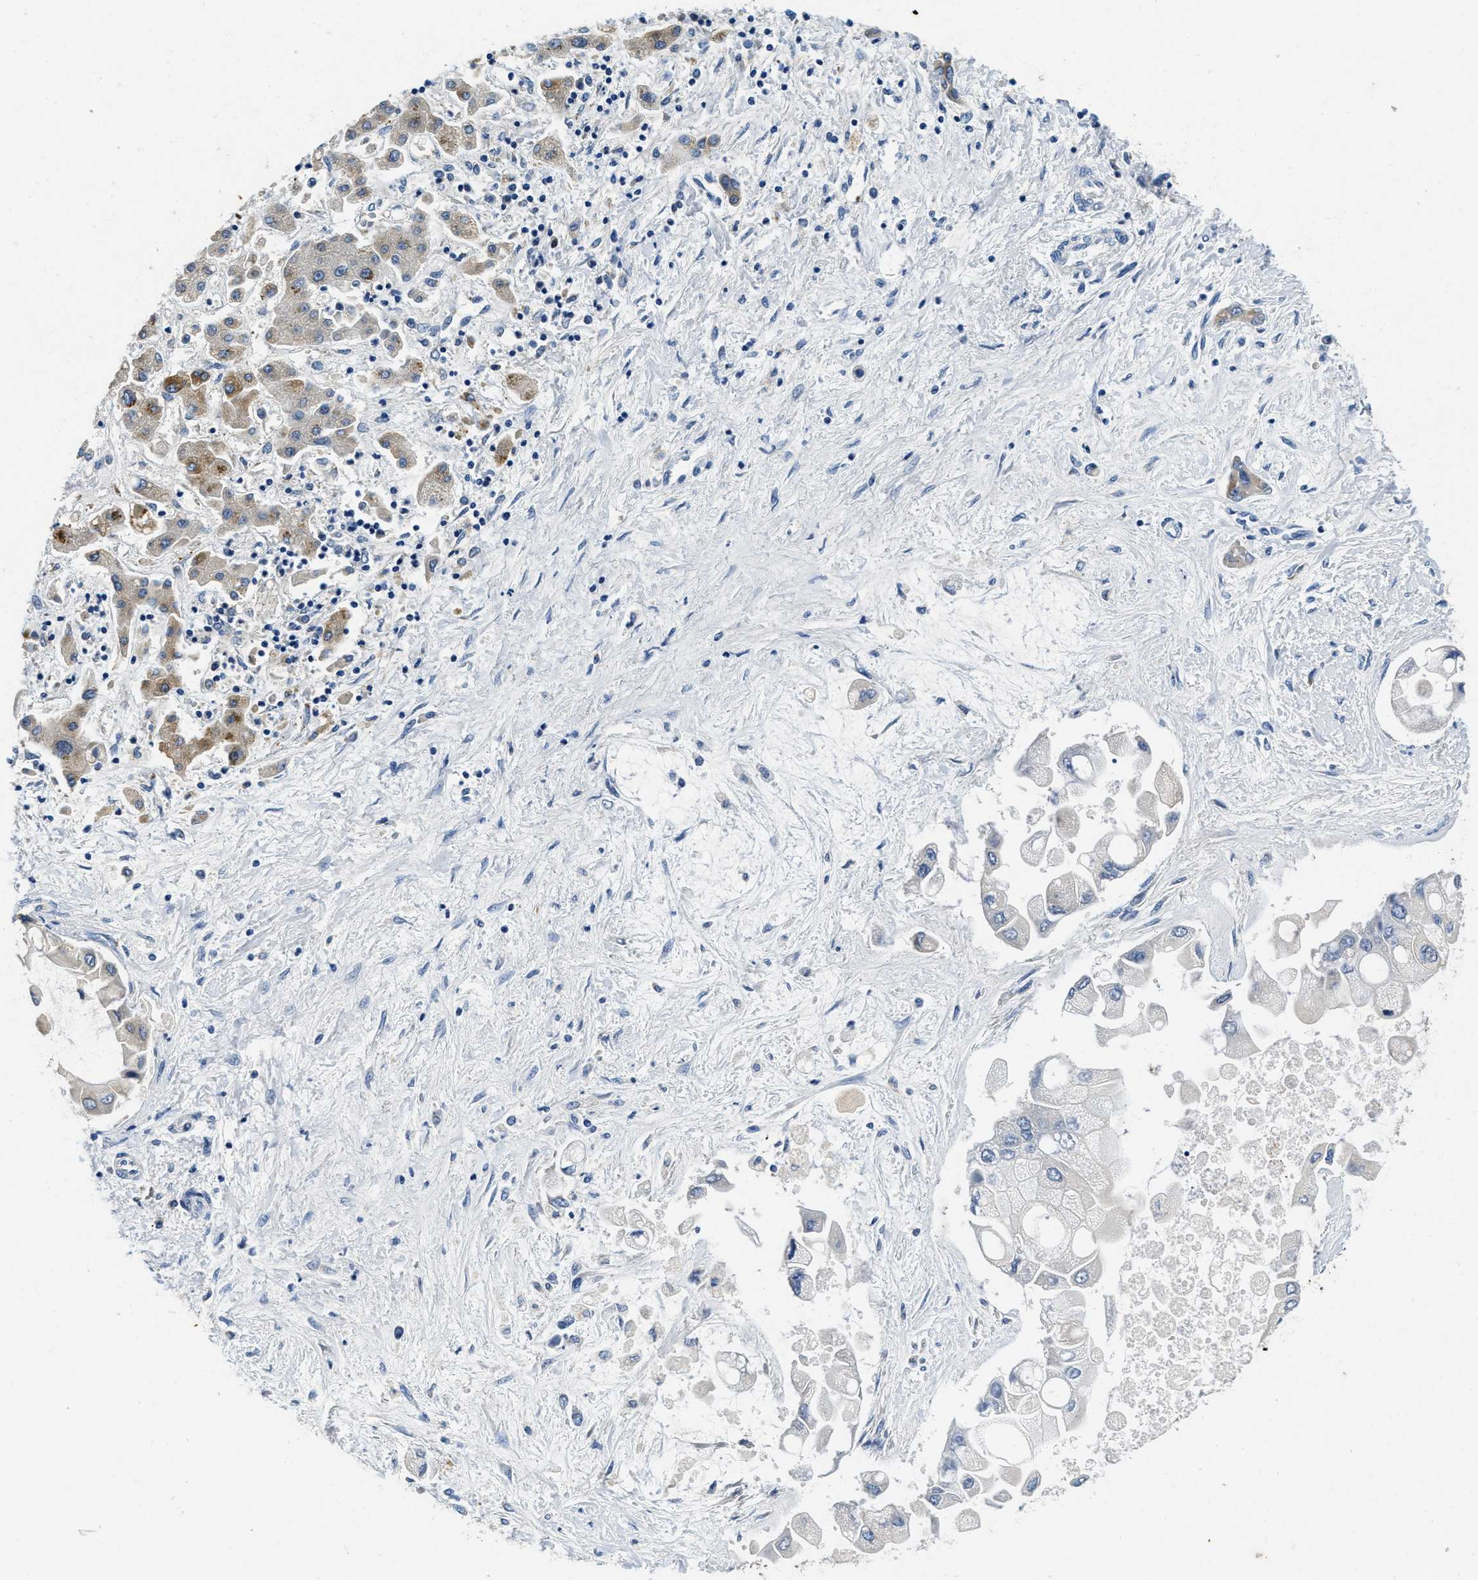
{"staining": {"intensity": "weak", "quantity": "<25%", "location": "cytoplasmic/membranous"}, "tissue": "liver cancer", "cell_type": "Tumor cells", "image_type": "cancer", "snomed": [{"axis": "morphology", "description": "Cholangiocarcinoma"}, {"axis": "topography", "description": "Liver"}], "caption": "Tumor cells show no significant protein expression in liver cholangiocarcinoma.", "gene": "ALDH3A2", "patient": {"sex": "male", "age": 50}}